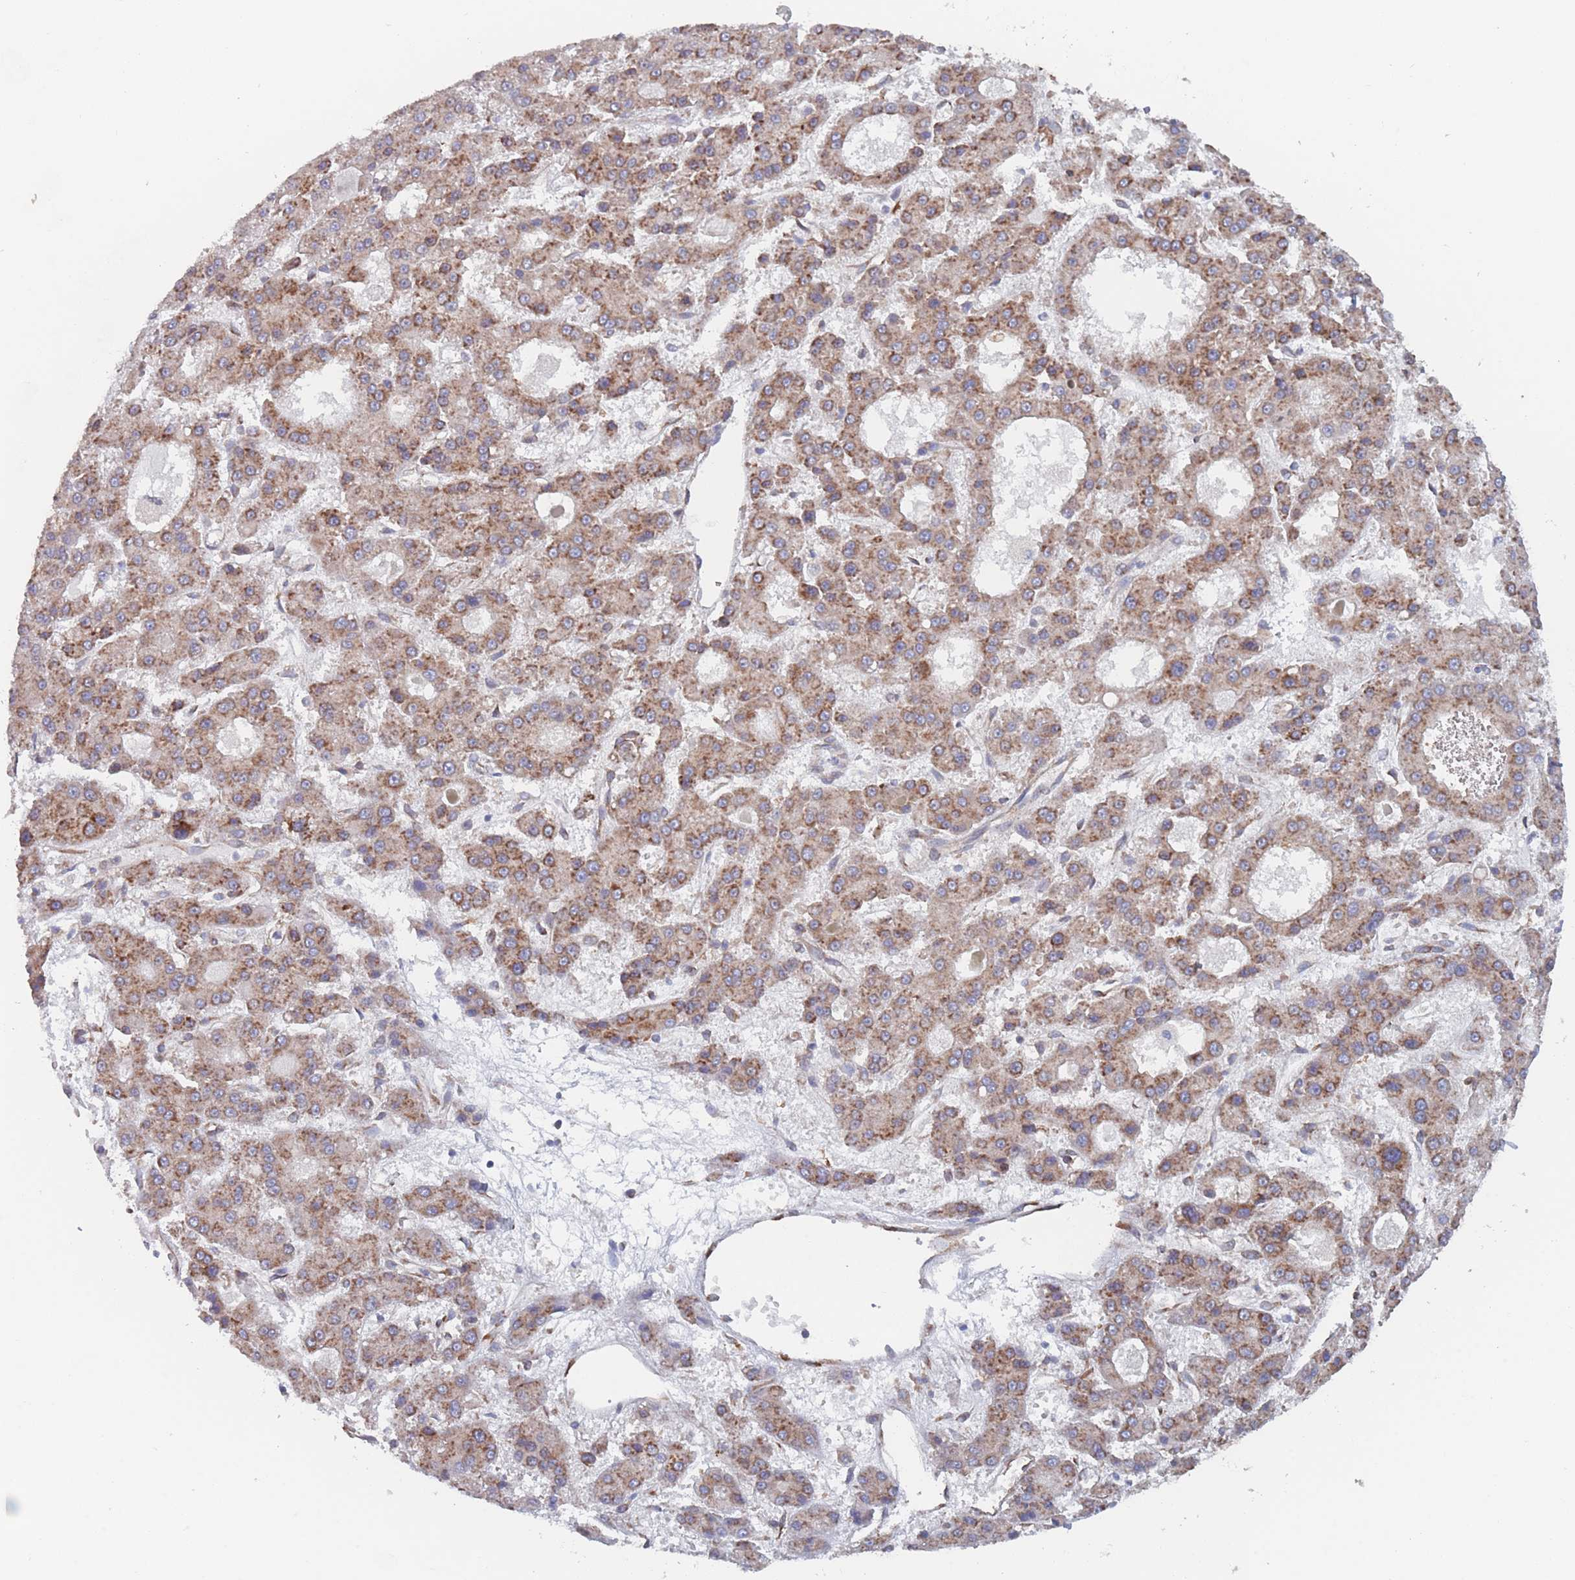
{"staining": {"intensity": "moderate", "quantity": ">75%", "location": "cytoplasmic/membranous"}, "tissue": "liver cancer", "cell_type": "Tumor cells", "image_type": "cancer", "snomed": [{"axis": "morphology", "description": "Carcinoma, Hepatocellular, NOS"}, {"axis": "topography", "description": "Liver"}], "caption": "Moderate cytoplasmic/membranous positivity for a protein is seen in about >75% of tumor cells of liver hepatocellular carcinoma using immunohistochemistry (IHC).", "gene": "EEF1B2", "patient": {"sex": "male", "age": 70}}